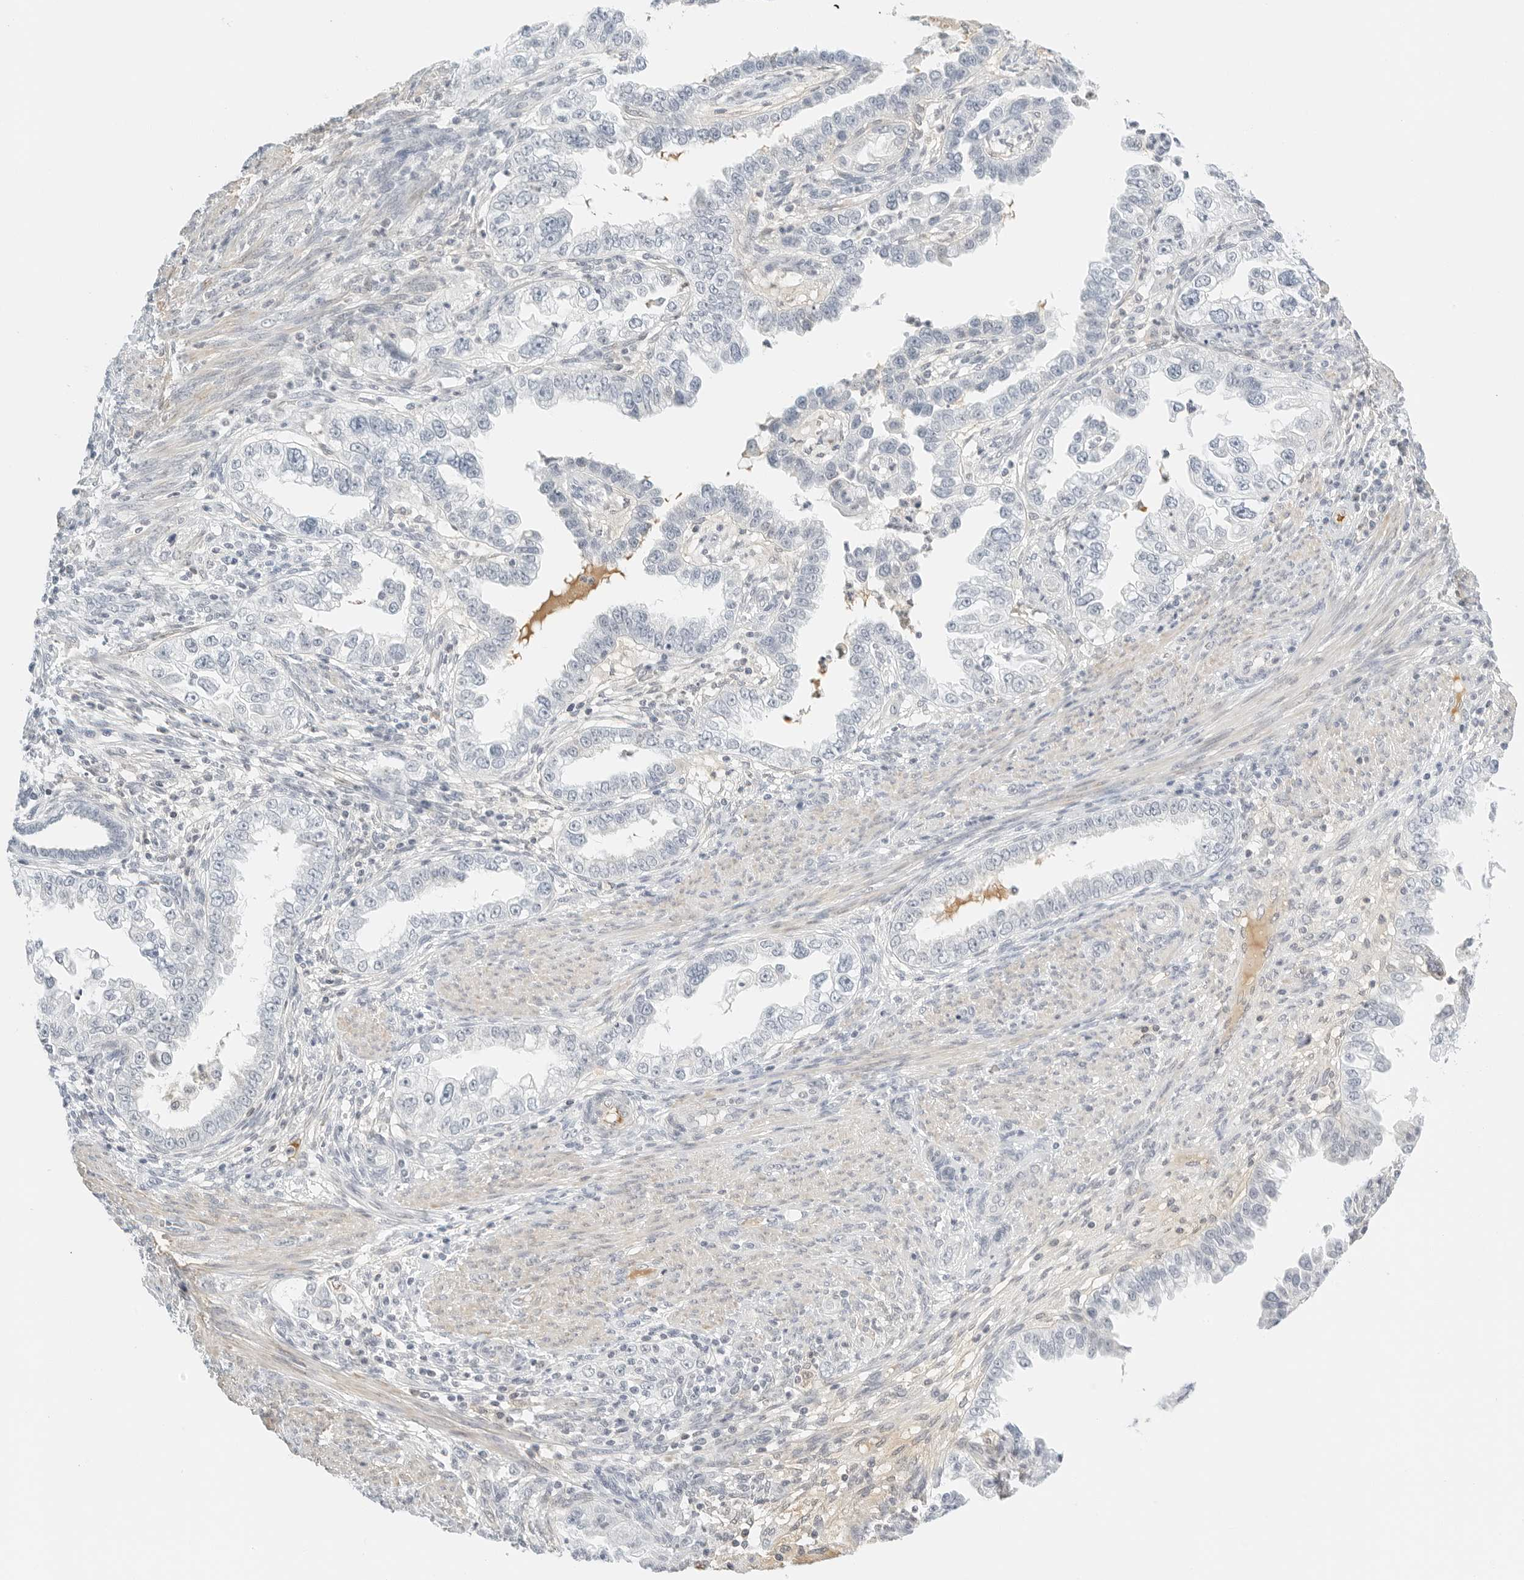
{"staining": {"intensity": "negative", "quantity": "none", "location": "none"}, "tissue": "endometrial cancer", "cell_type": "Tumor cells", "image_type": "cancer", "snomed": [{"axis": "morphology", "description": "Adenocarcinoma, NOS"}, {"axis": "topography", "description": "Endometrium"}], "caption": "Immunohistochemical staining of human endometrial cancer (adenocarcinoma) demonstrates no significant positivity in tumor cells.", "gene": "PKDCC", "patient": {"sex": "female", "age": 85}}